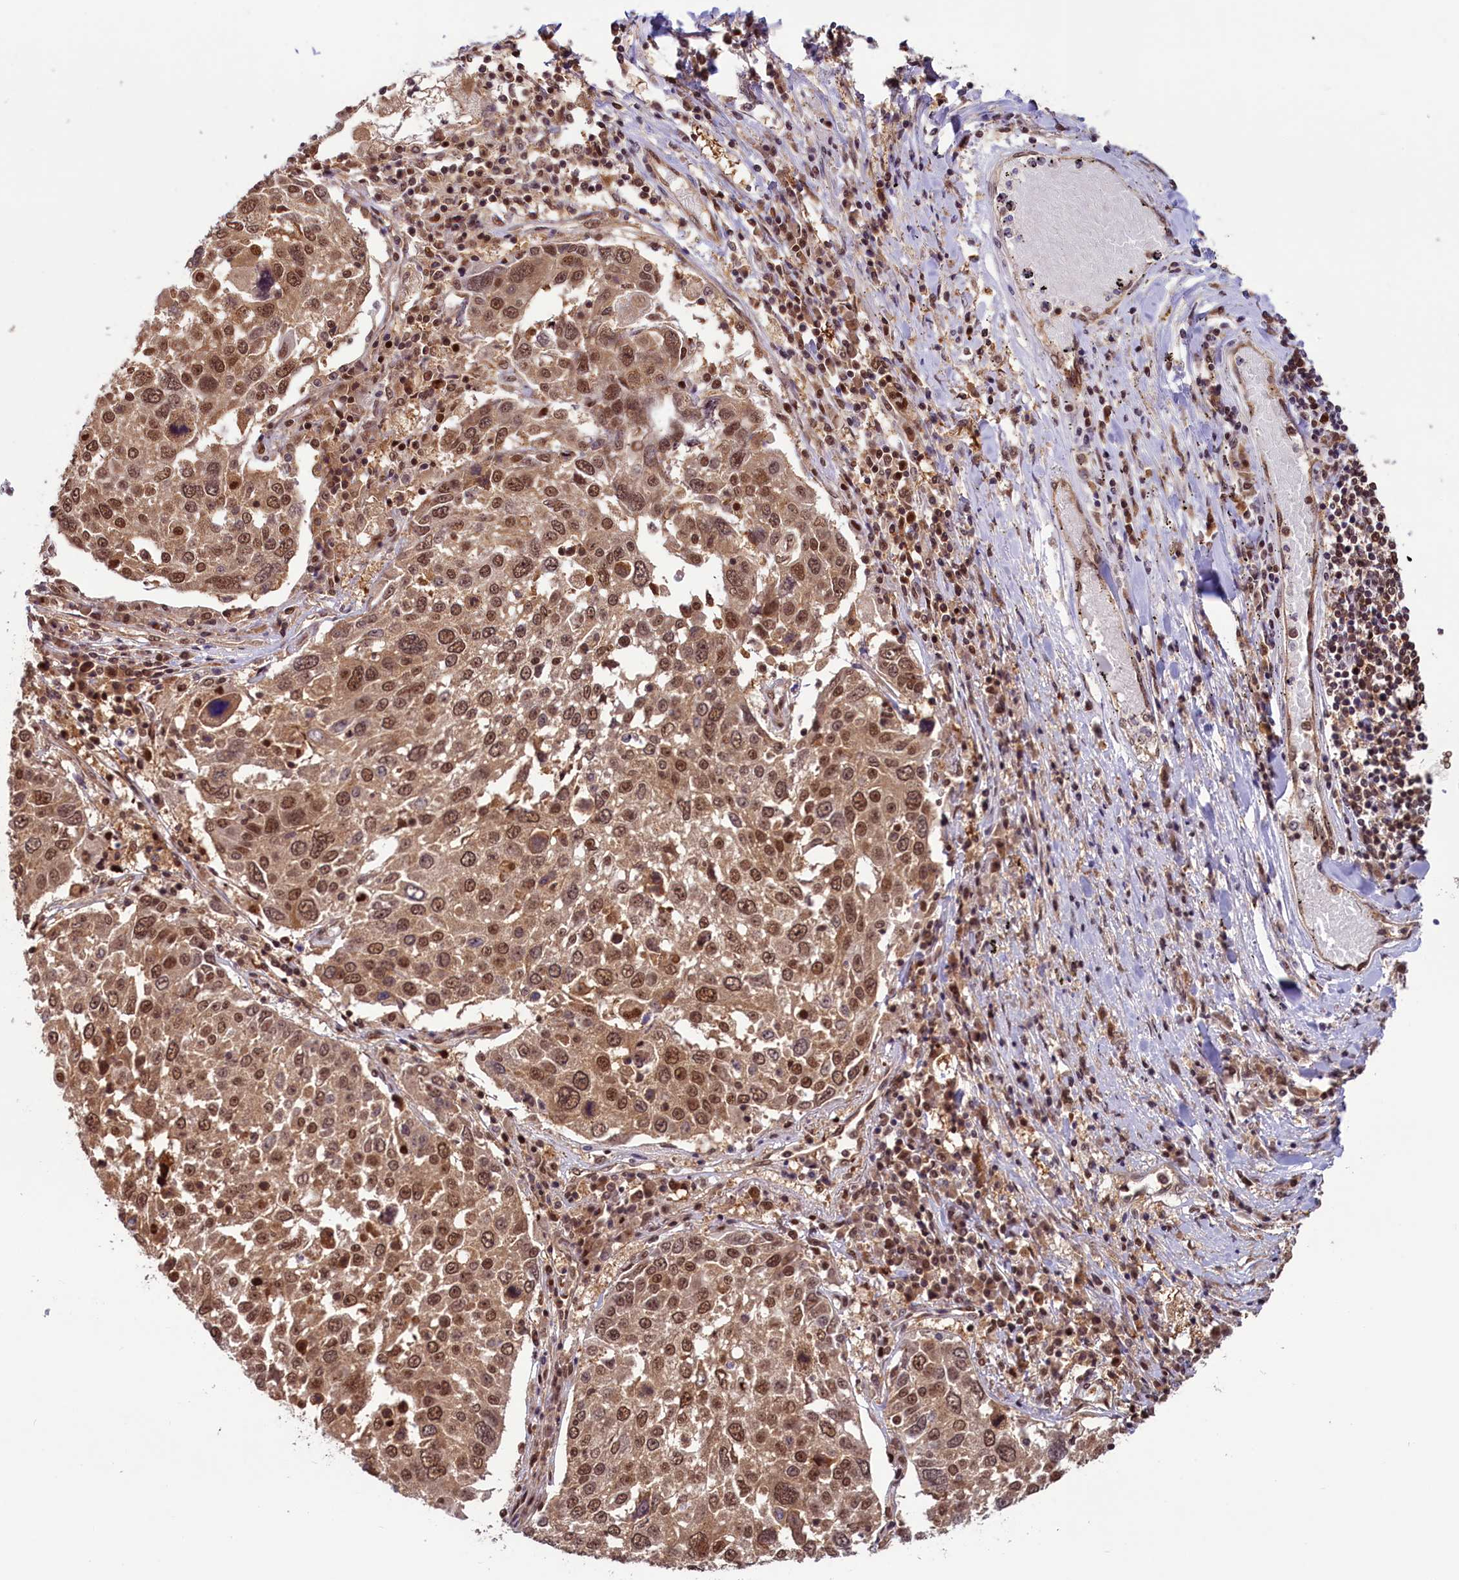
{"staining": {"intensity": "moderate", "quantity": ">75%", "location": "cytoplasmic/membranous,nuclear"}, "tissue": "lung cancer", "cell_type": "Tumor cells", "image_type": "cancer", "snomed": [{"axis": "morphology", "description": "Squamous cell carcinoma, NOS"}, {"axis": "topography", "description": "Lung"}], "caption": "IHC micrograph of human squamous cell carcinoma (lung) stained for a protein (brown), which exhibits medium levels of moderate cytoplasmic/membranous and nuclear staining in about >75% of tumor cells.", "gene": "SLC7A6OS", "patient": {"sex": "male", "age": 65}}